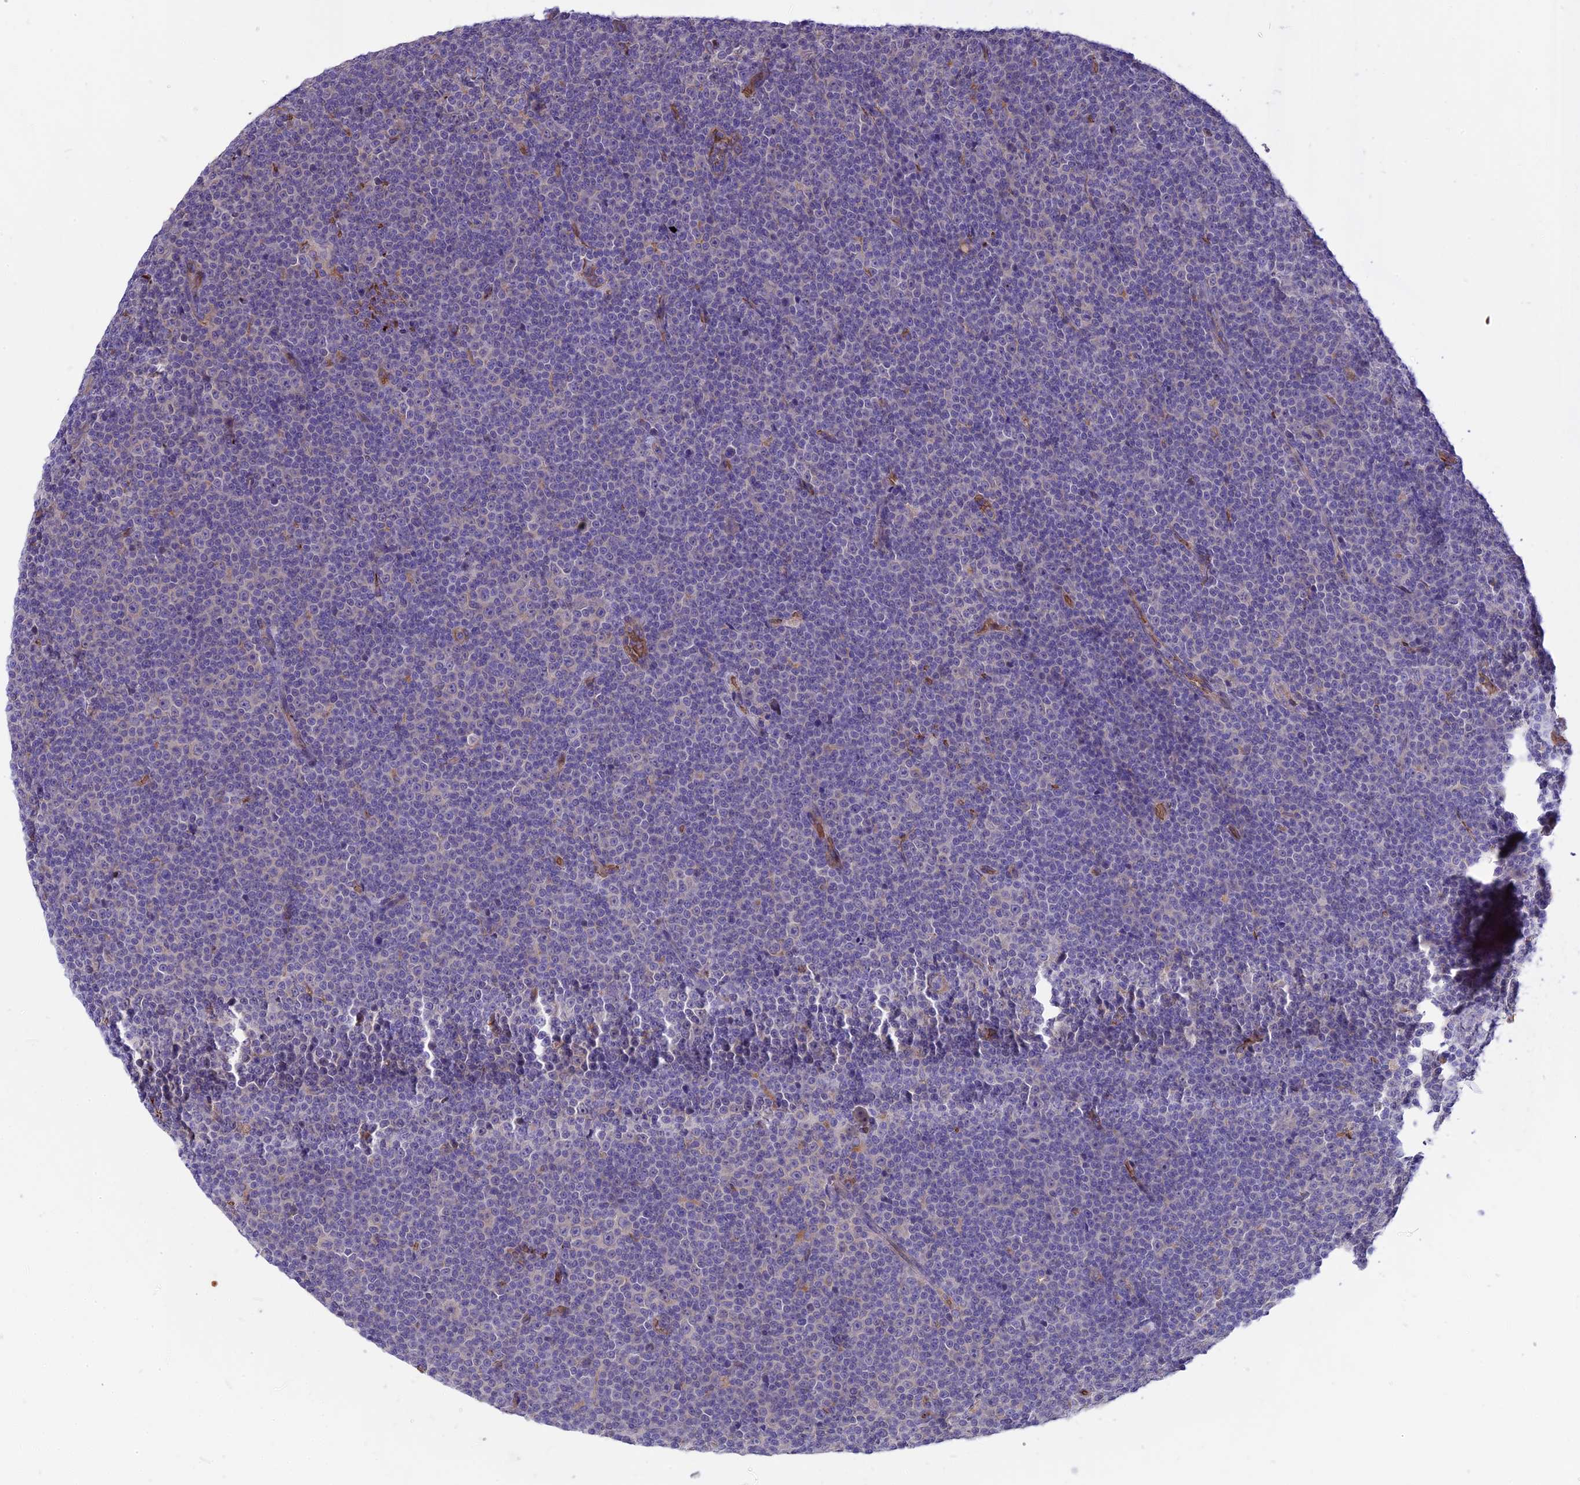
{"staining": {"intensity": "negative", "quantity": "none", "location": "none"}, "tissue": "lymphoma", "cell_type": "Tumor cells", "image_type": "cancer", "snomed": [{"axis": "morphology", "description": "Malignant lymphoma, non-Hodgkin's type, Low grade"}, {"axis": "topography", "description": "Lymph node"}], "caption": "Immunohistochemistry photomicrograph of neoplastic tissue: human lymphoma stained with DAB (3,3'-diaminobenzidine) exhibits no significant protein staining in tumor cells.", "gene": "TTC4", "patient": {"sex": "female", "age": 67}}